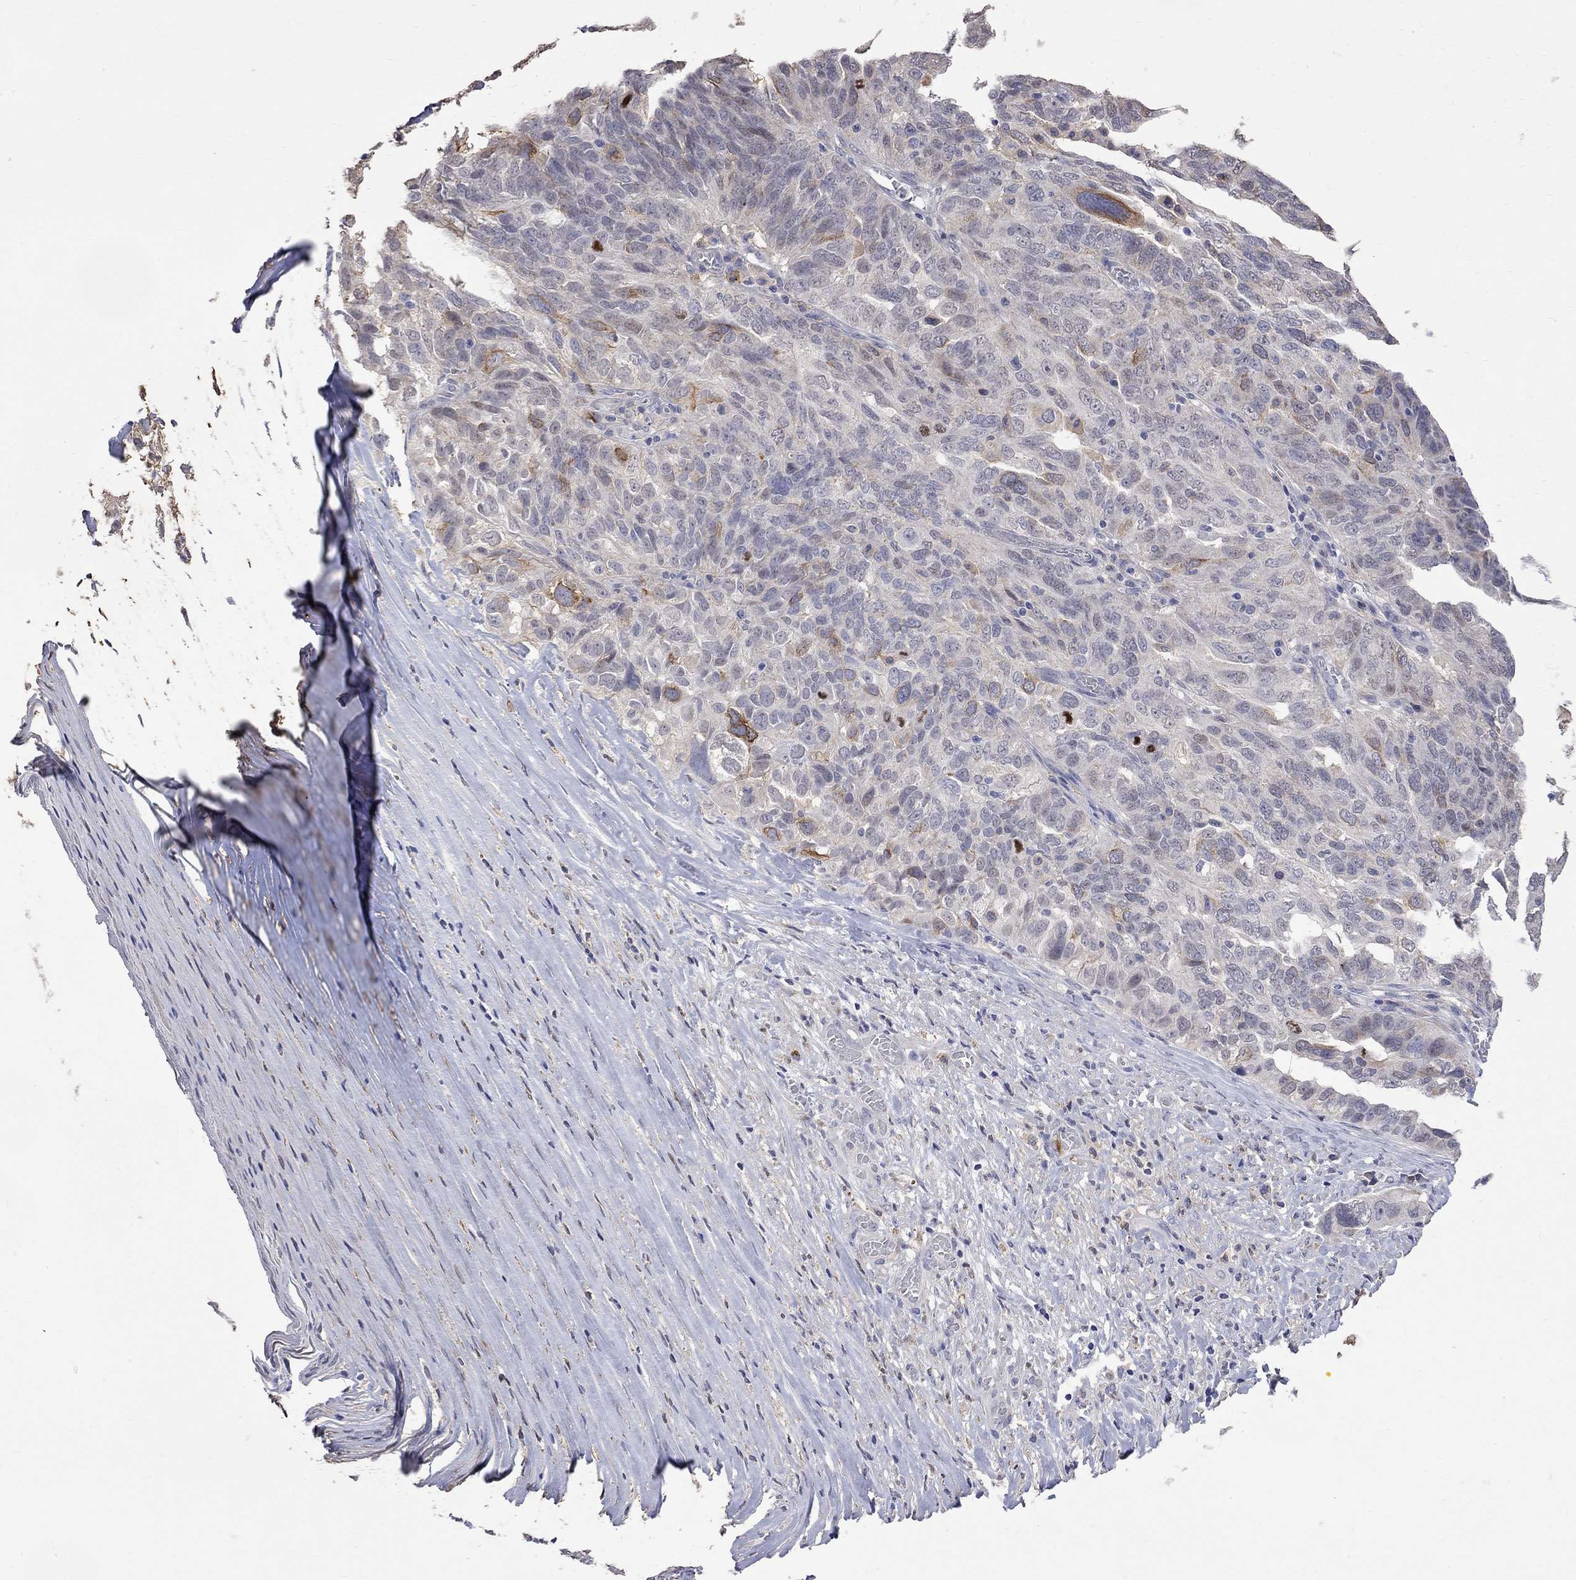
{"staining": {"intensity": "weak", "quantity": "<25%", "location": "cytoplasmic/membranous"}, "tissue": "ovarian cancer", "cell_type": "Tumor cells", "image_type": "cancer", "snomed": [{"axis": "morphology", "description": "Carcinoma, endometroid"}, {"axis": "topography", "description": "Soft tissue"}, {"axis": "topography", "description": "Ovary"}], "caption": "Immunohistochemistry (IHC) micrograph of neoplastic tissue: human ovarian cancer stained with DAB reveals no significant protein expression in tumor cells.", "gene": "CKAP2", "patient": {"sex": "female", "age": 52}}